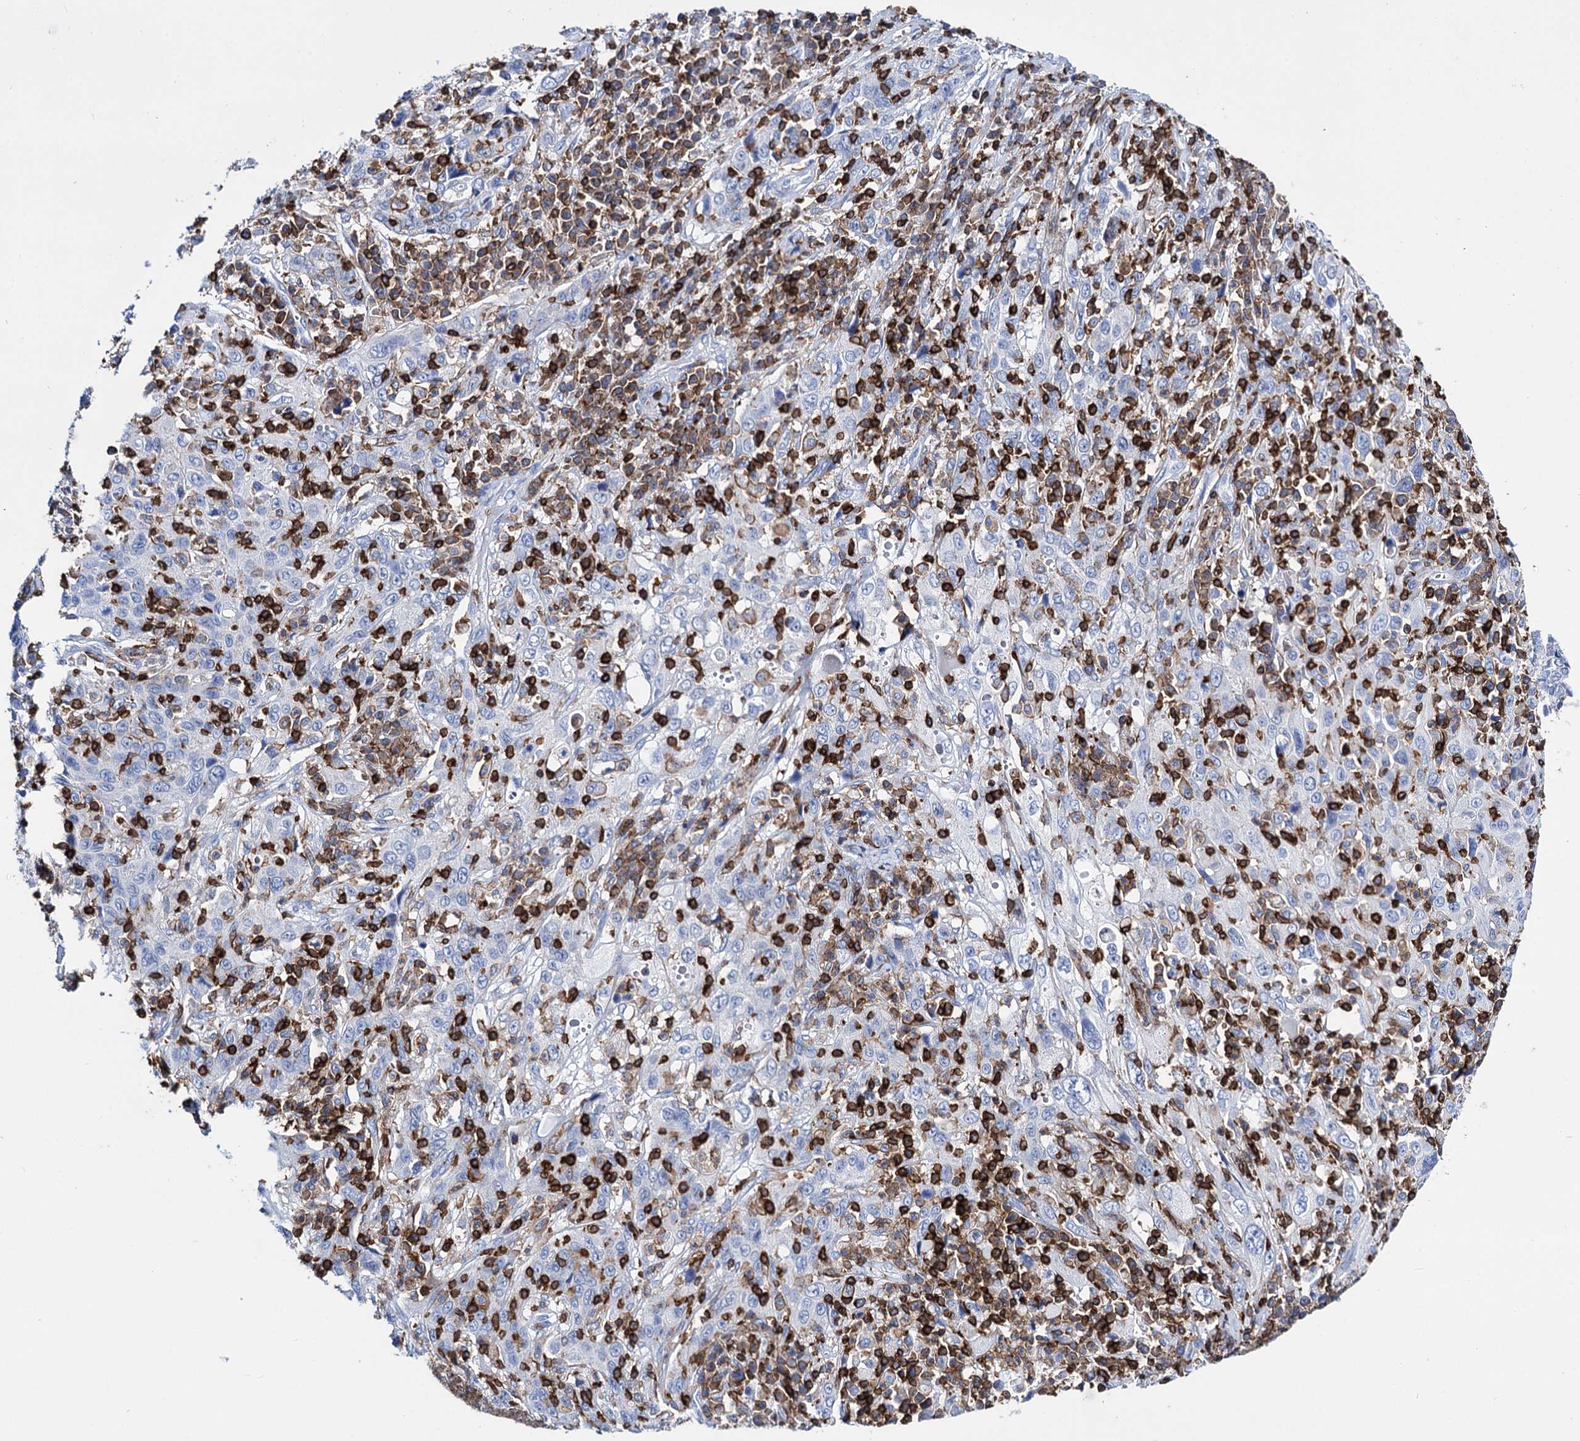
{"staining": {"intensity": "negative", "quantity": "none", "location": "none"}, "tissue": "cervical cancer", "cell_type": "Tumor cells", "image_type": "cancer", "snomed": [{"axis": "morphology", "description": "Squamous cell carcinoma, NOS"}, {"axis": "topography", "description": "Cervix"}], "caption": "Human cervical cancer stained for a protein using immunohistochemistry (IHC) exhibits no positivity in tumor cells.", "gene": "DEF6", "patient": {"sex": "female", "age": 46}}